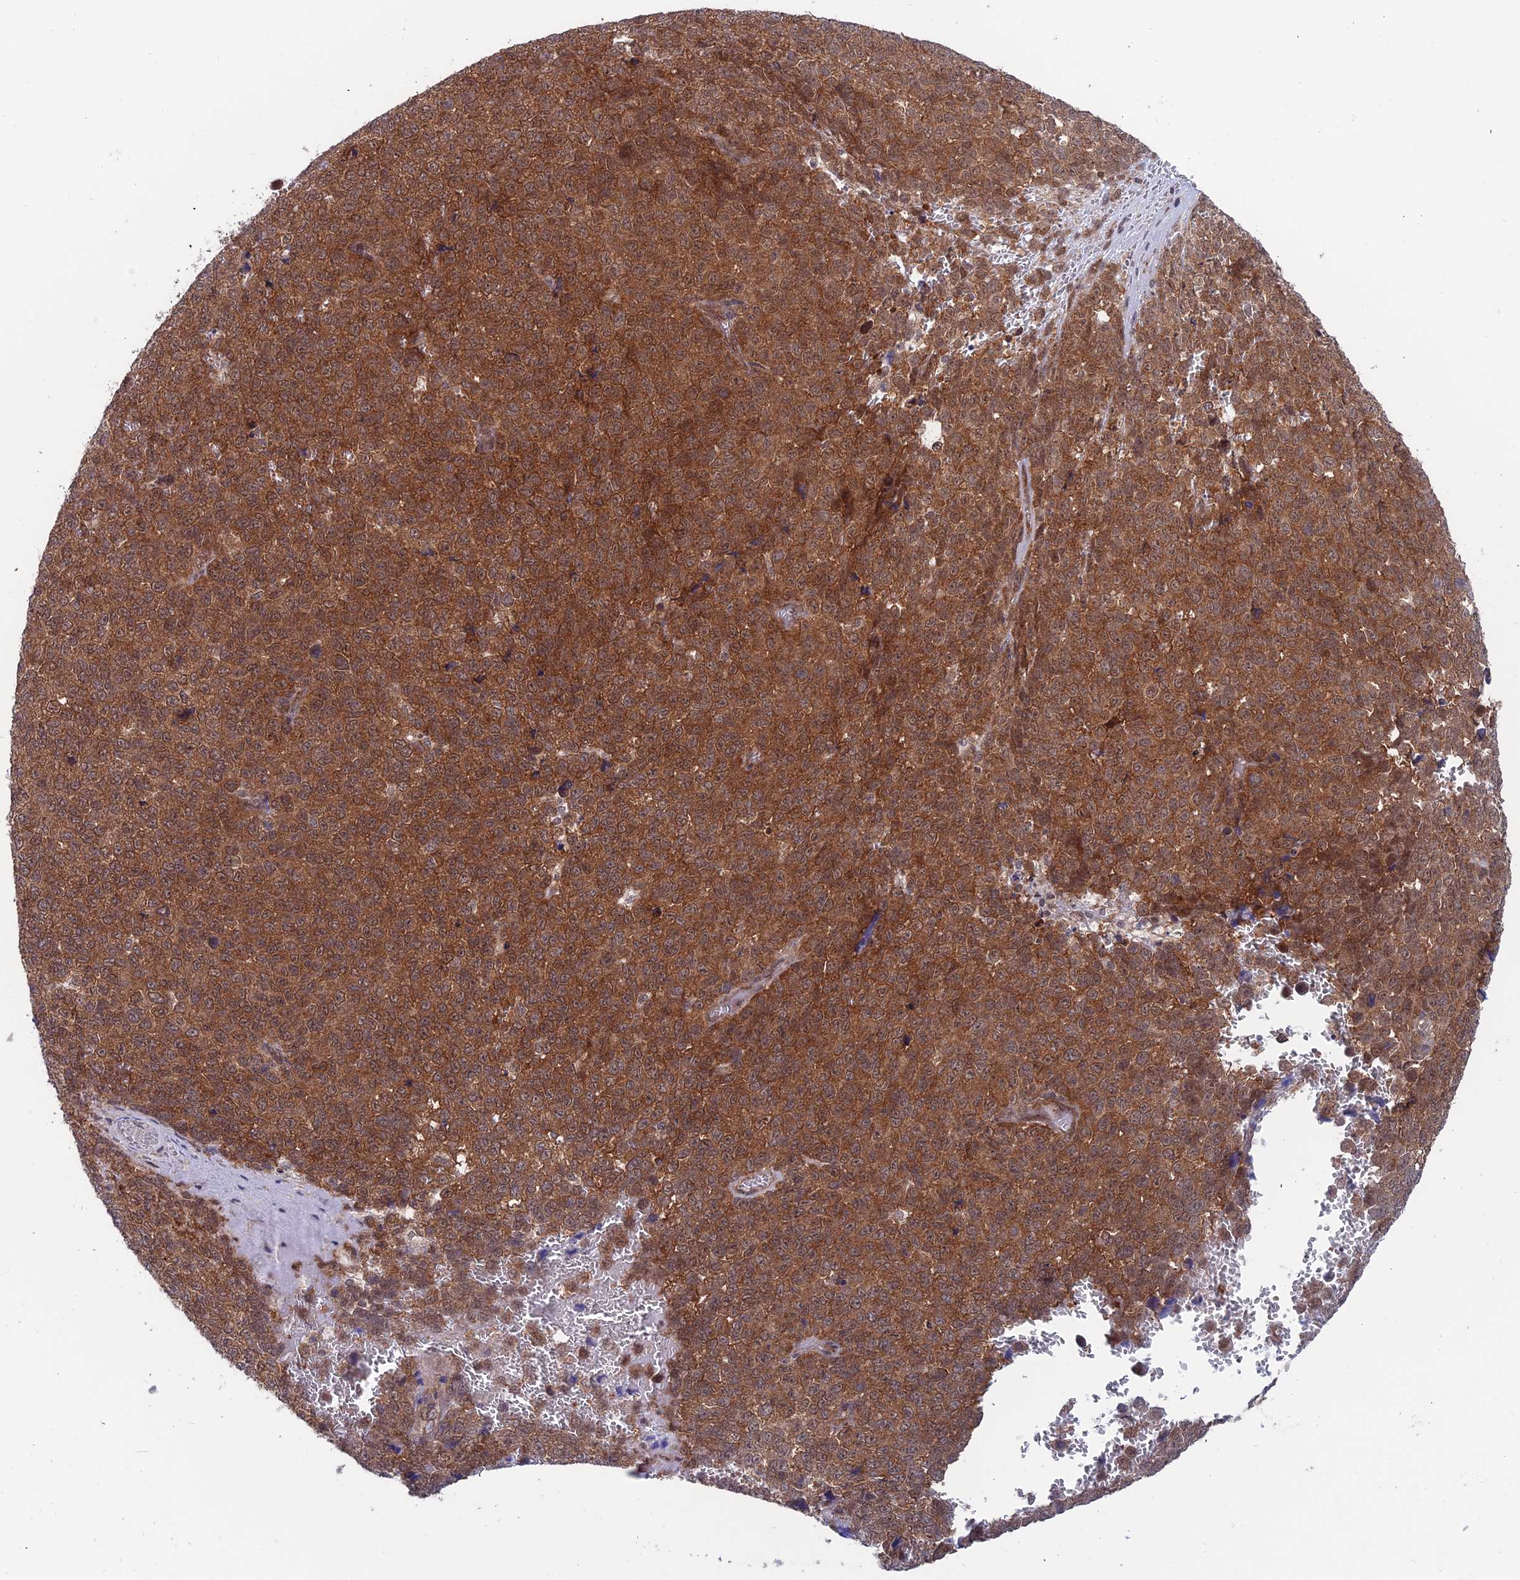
{"staining": {"intensity": "strong", "quantity": ">75%", "location": "cytoplasmic/membranous,nuclear"}, "tissue": "melanoma", "cell_type": "Tumor cells", "image_type": "cancer", "snomed": [{"axis": "morphology", "description": "Malignant melanoma, NOS"}, {"axis": "topography", "description": "Nose, NOS"}], "caption": "A high-resolution photomicrograph shows immunohistochemistry staining of melanoma, which exhibits strong cytoplasmic/membranous and nuclear staining in about >75% of tumor cells.", "gene": "IGBP1", "patient": {"sex": "female", "age": 48}}